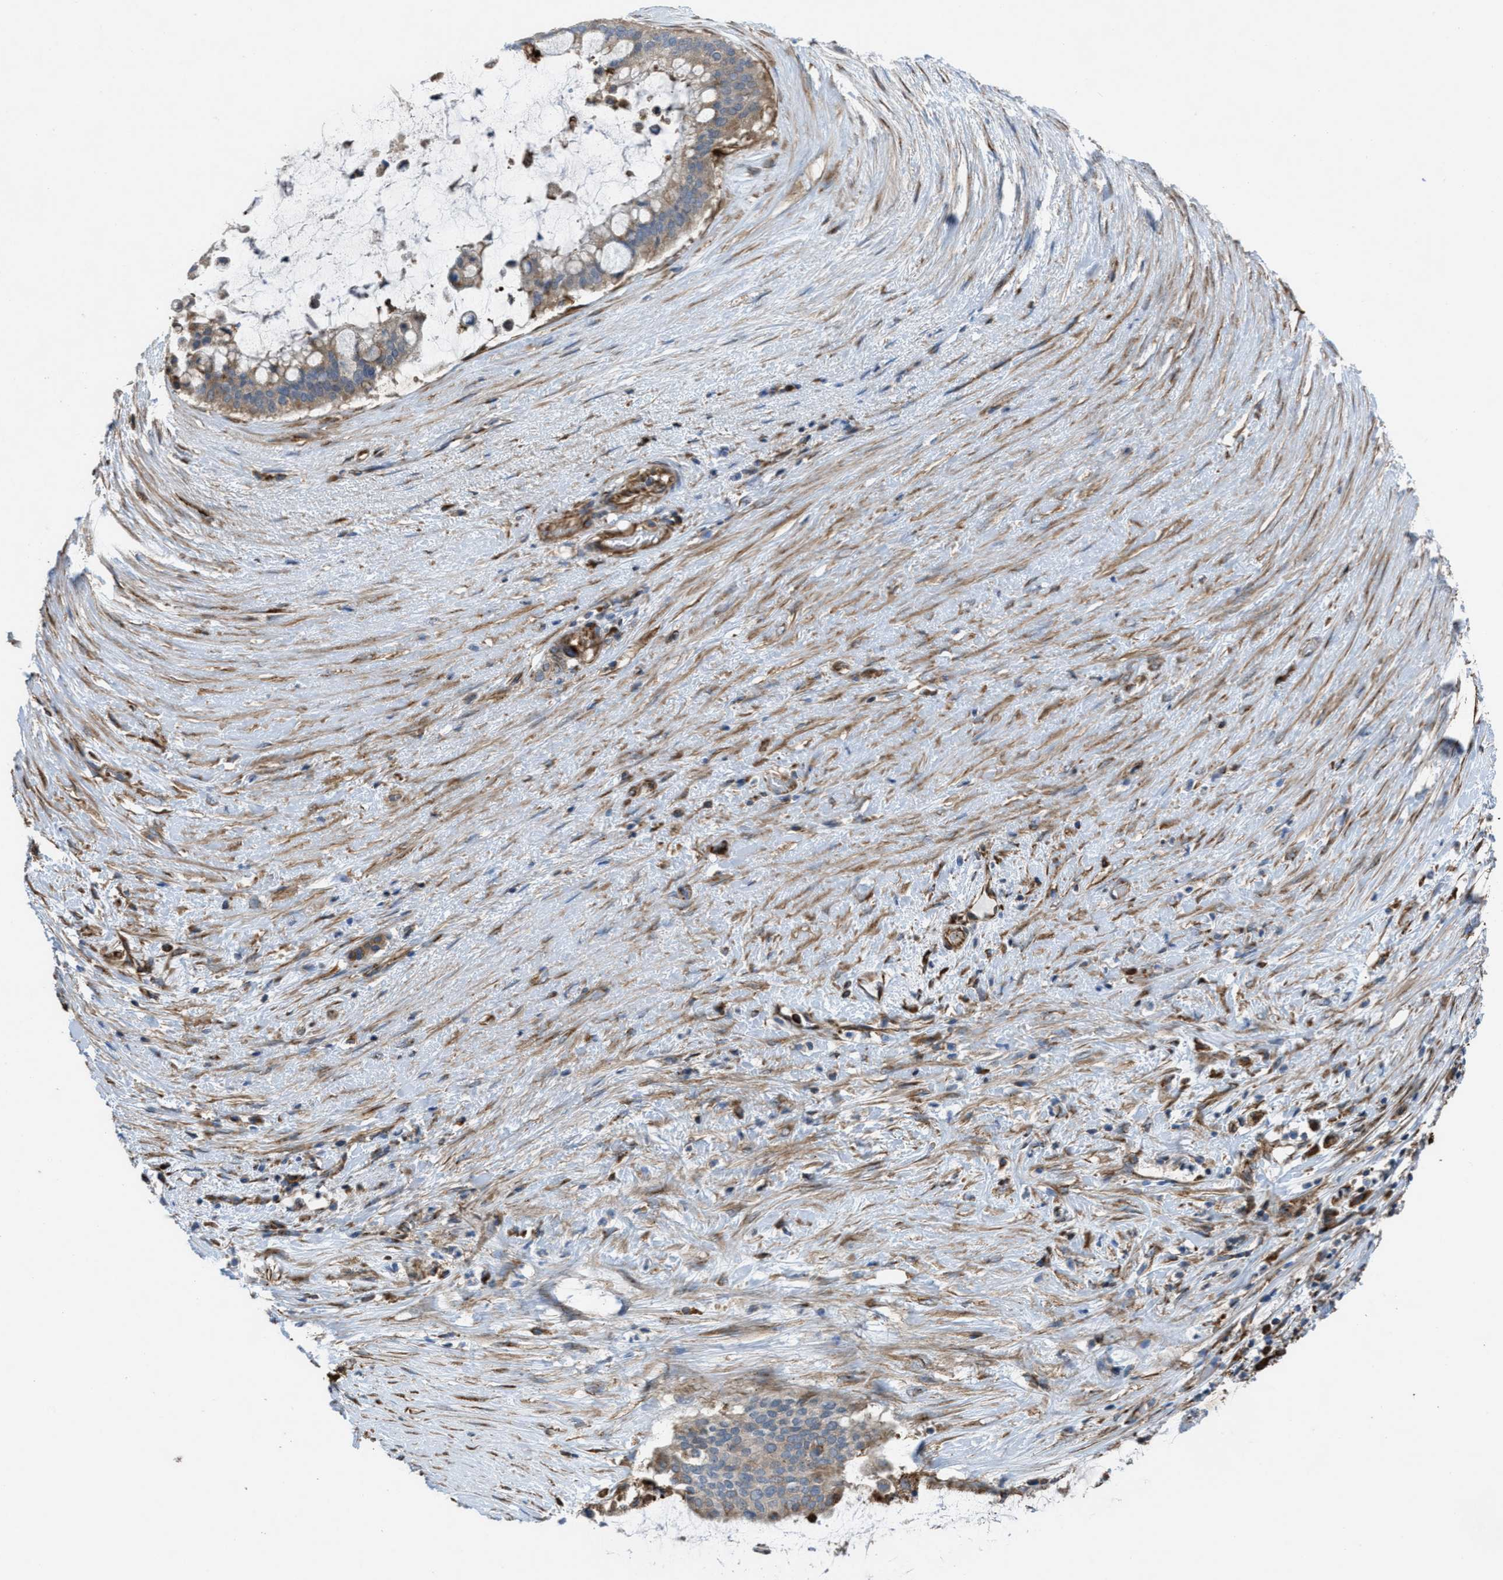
{"staining": {"intensity": "weak", "quantity": ">75%", "location": "cytoplasmic/membranous"}, "tissue": "pancreatic cancer", "cell_type": "Tumor cells", "image_type": "cancer", "snomed": [{"axis": "morphology", "description": "Adenocarcinoma, NOS"}, {"axis": "topography", "description": "Pancreas"}], "caption": "Brown immunohistochemical staining in human pancreatic adenocarcinoma reveals weak cytoplasmic/membranous positivity in approximately >75% of tumor cells. Nuclei are stained in blue.", "gene": "SLC6A9", "patient": {"sex": "male", "age": 41}}